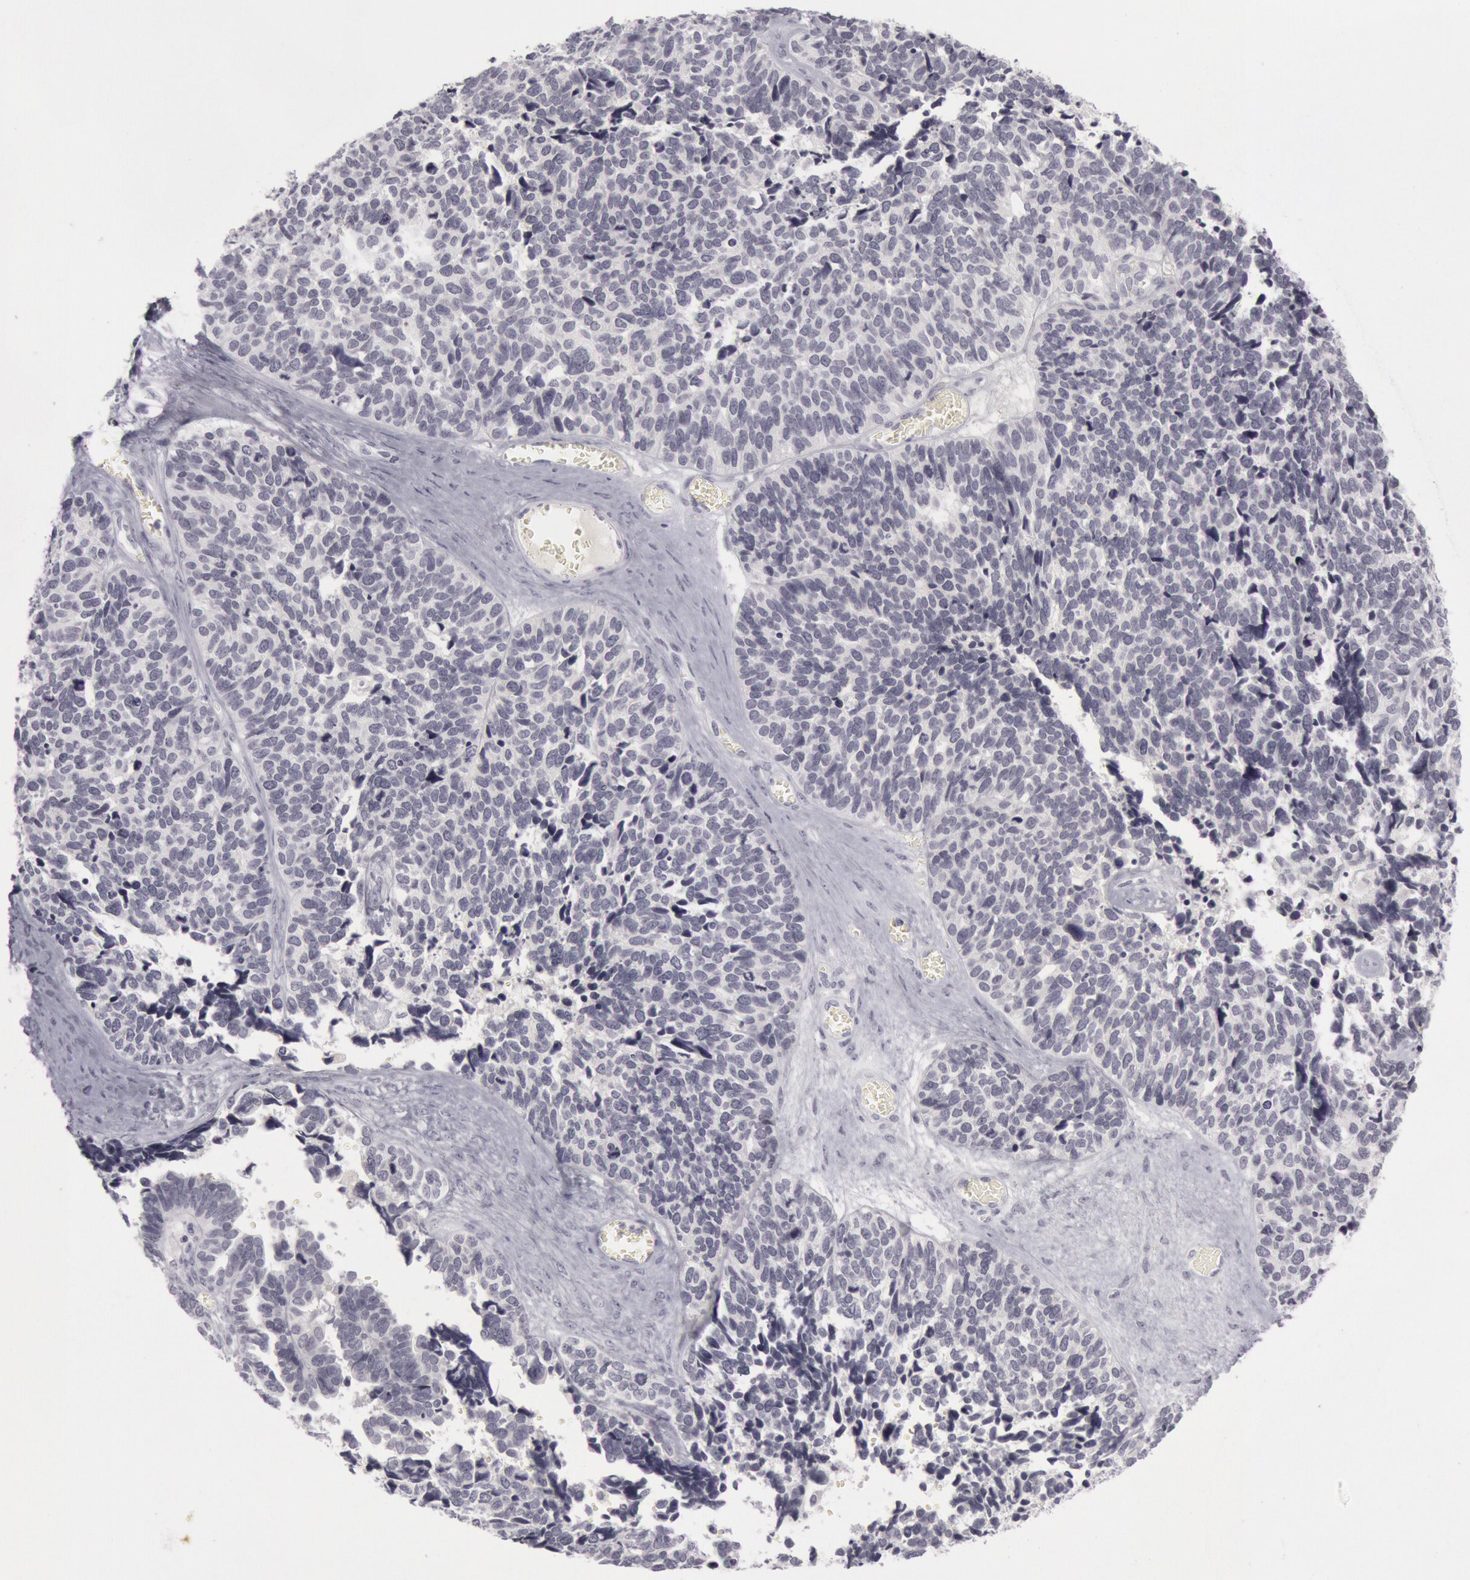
{"staining": {"intensity": "negative", "quantity": "none", "location": "none"}, "tissue": "ovarian cancer", "cell_type": "Tumor cells", "image_type": "cancer", "snomed": [{"axis": "morphology", "description": "Cystadenocarcinoma, serous, NOS"}, {"axis": "topography", "description": "Ovary"}], "caption": "Human ovarian serous cystadenocarcinoma stained for a protein using immunohistochemistry (IHC) reveals no positivity in tumor cells.", "gene": "KRT16", "patient": {"sex": "female", "age": 77}}